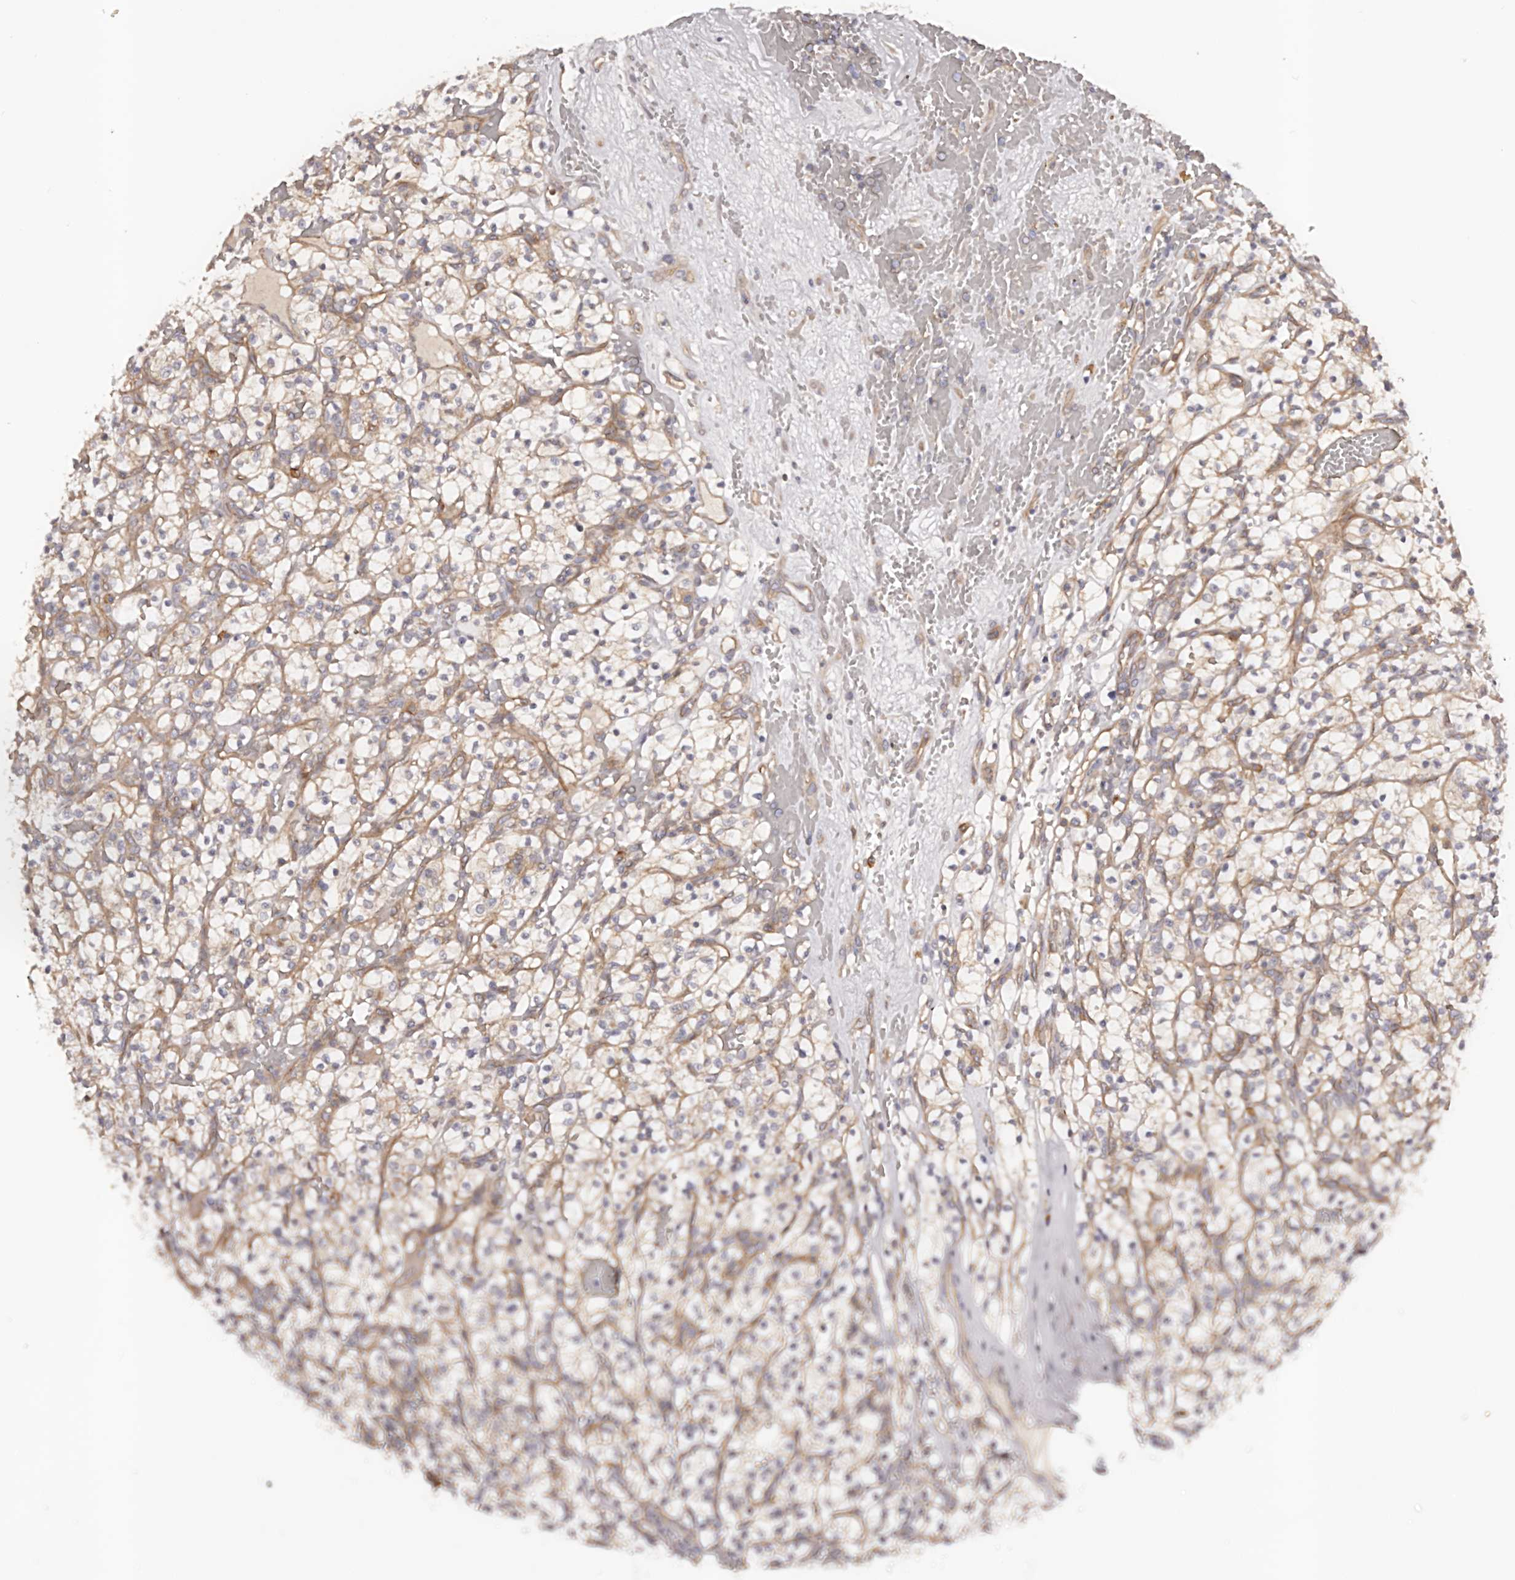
{"staining": {"intensity": "negative", "quantity": "none", "location": "none"}, "tissue": "renal cancer", "cell_type": "Tumor cells", "image_type": "cancer", "snomed": [{"axis": "morphology", "description": "Adenocarcinoma, NOS"}, {"axis": "topography", "description": "Kidney"}], "caption": "There is no significant staining in tumor cells of adenocarcinoma (renal).", "gene": "DMRT2", "patient": {"sex": "female", "age": 57}}